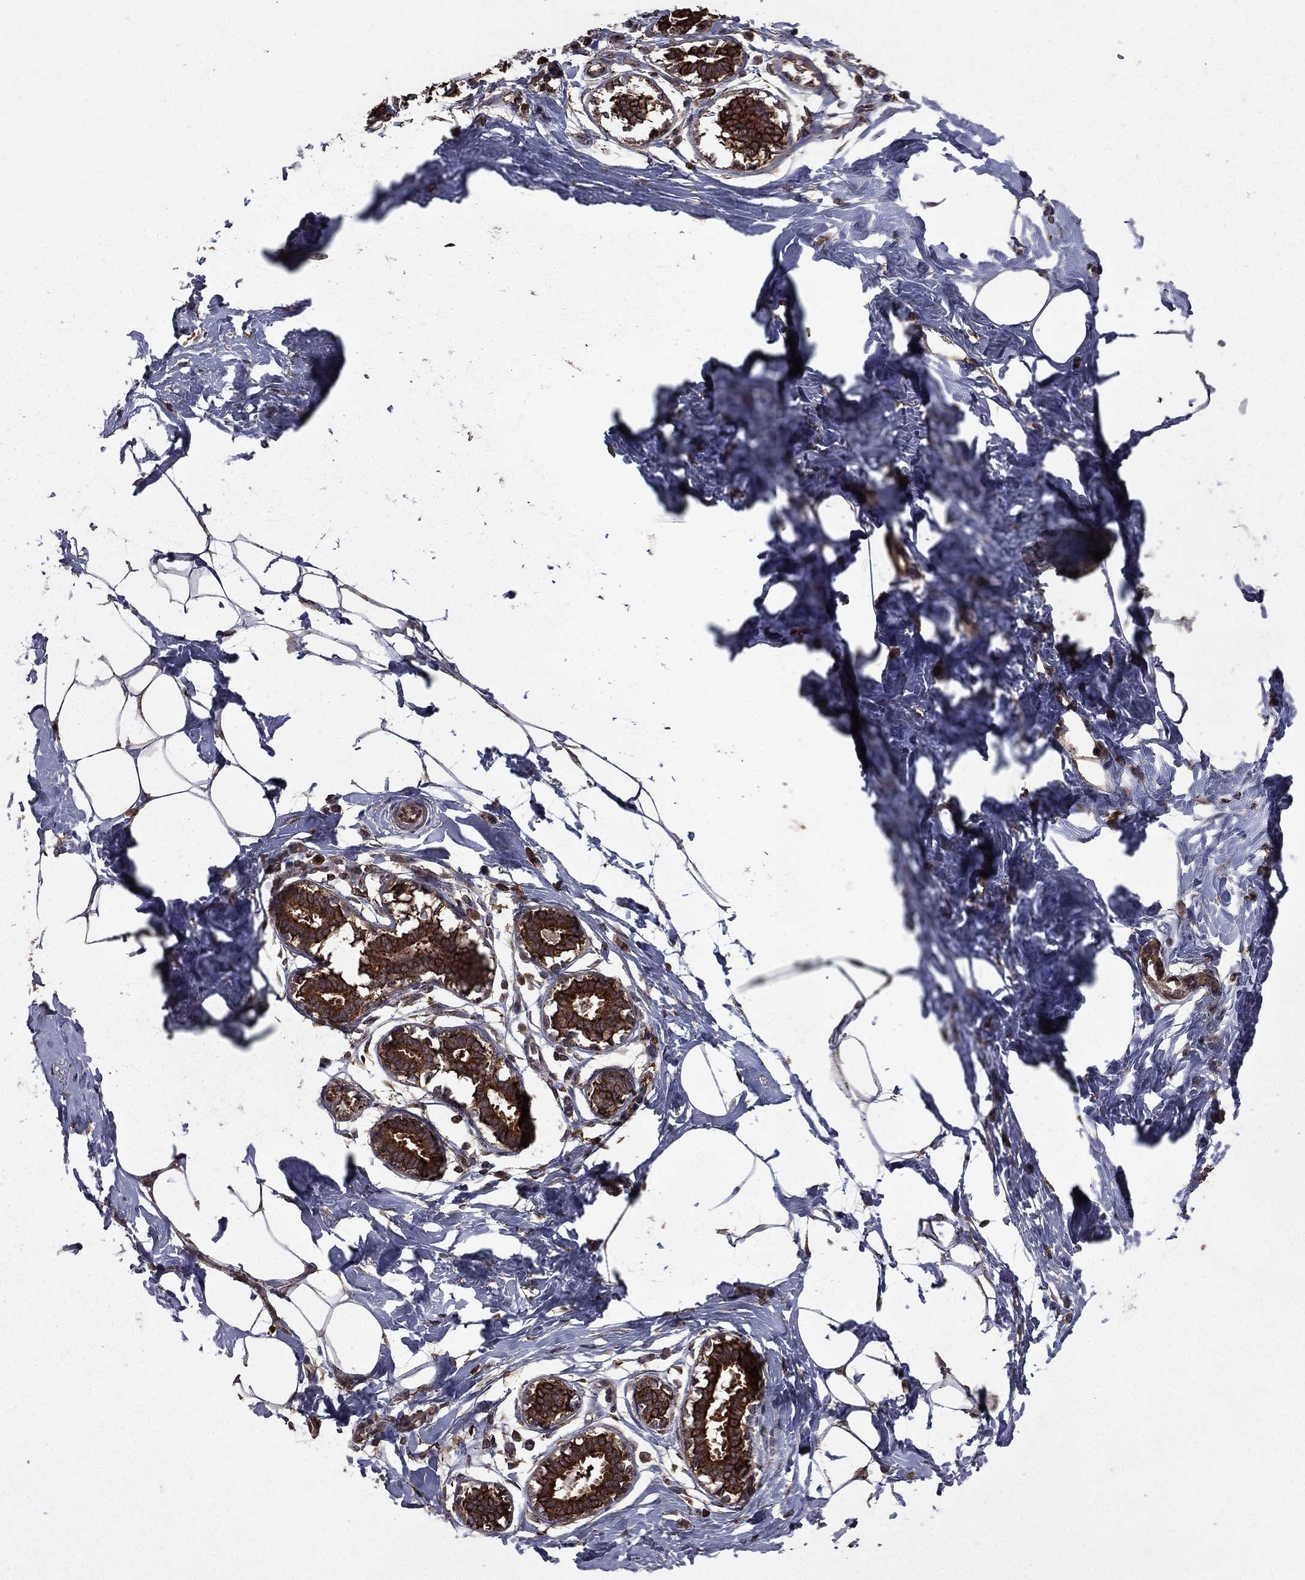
{"staining": {"intensity": "negative", "quantity": "none", "location": "none"}, "tissue": "breast", "cell_type": "Adipocytes", "image_type": "normal", "snomed": [{"axis": "morphology", "description": "Normal tissue, NOS"}, {"axis": "morphology", "description": "Lobular carcinoma, in situ"}, {"axis": "topography", "description": "Breast"}], "caption": "Immunohistochemistry (IHC) image of benign breast: human breast stained with DAB (3,3'-diaminobenzidine) displays no significant protein positivity in adipocytes.", "gene": "BIRC6", "patient": {"sex": "female", "age": 35}}